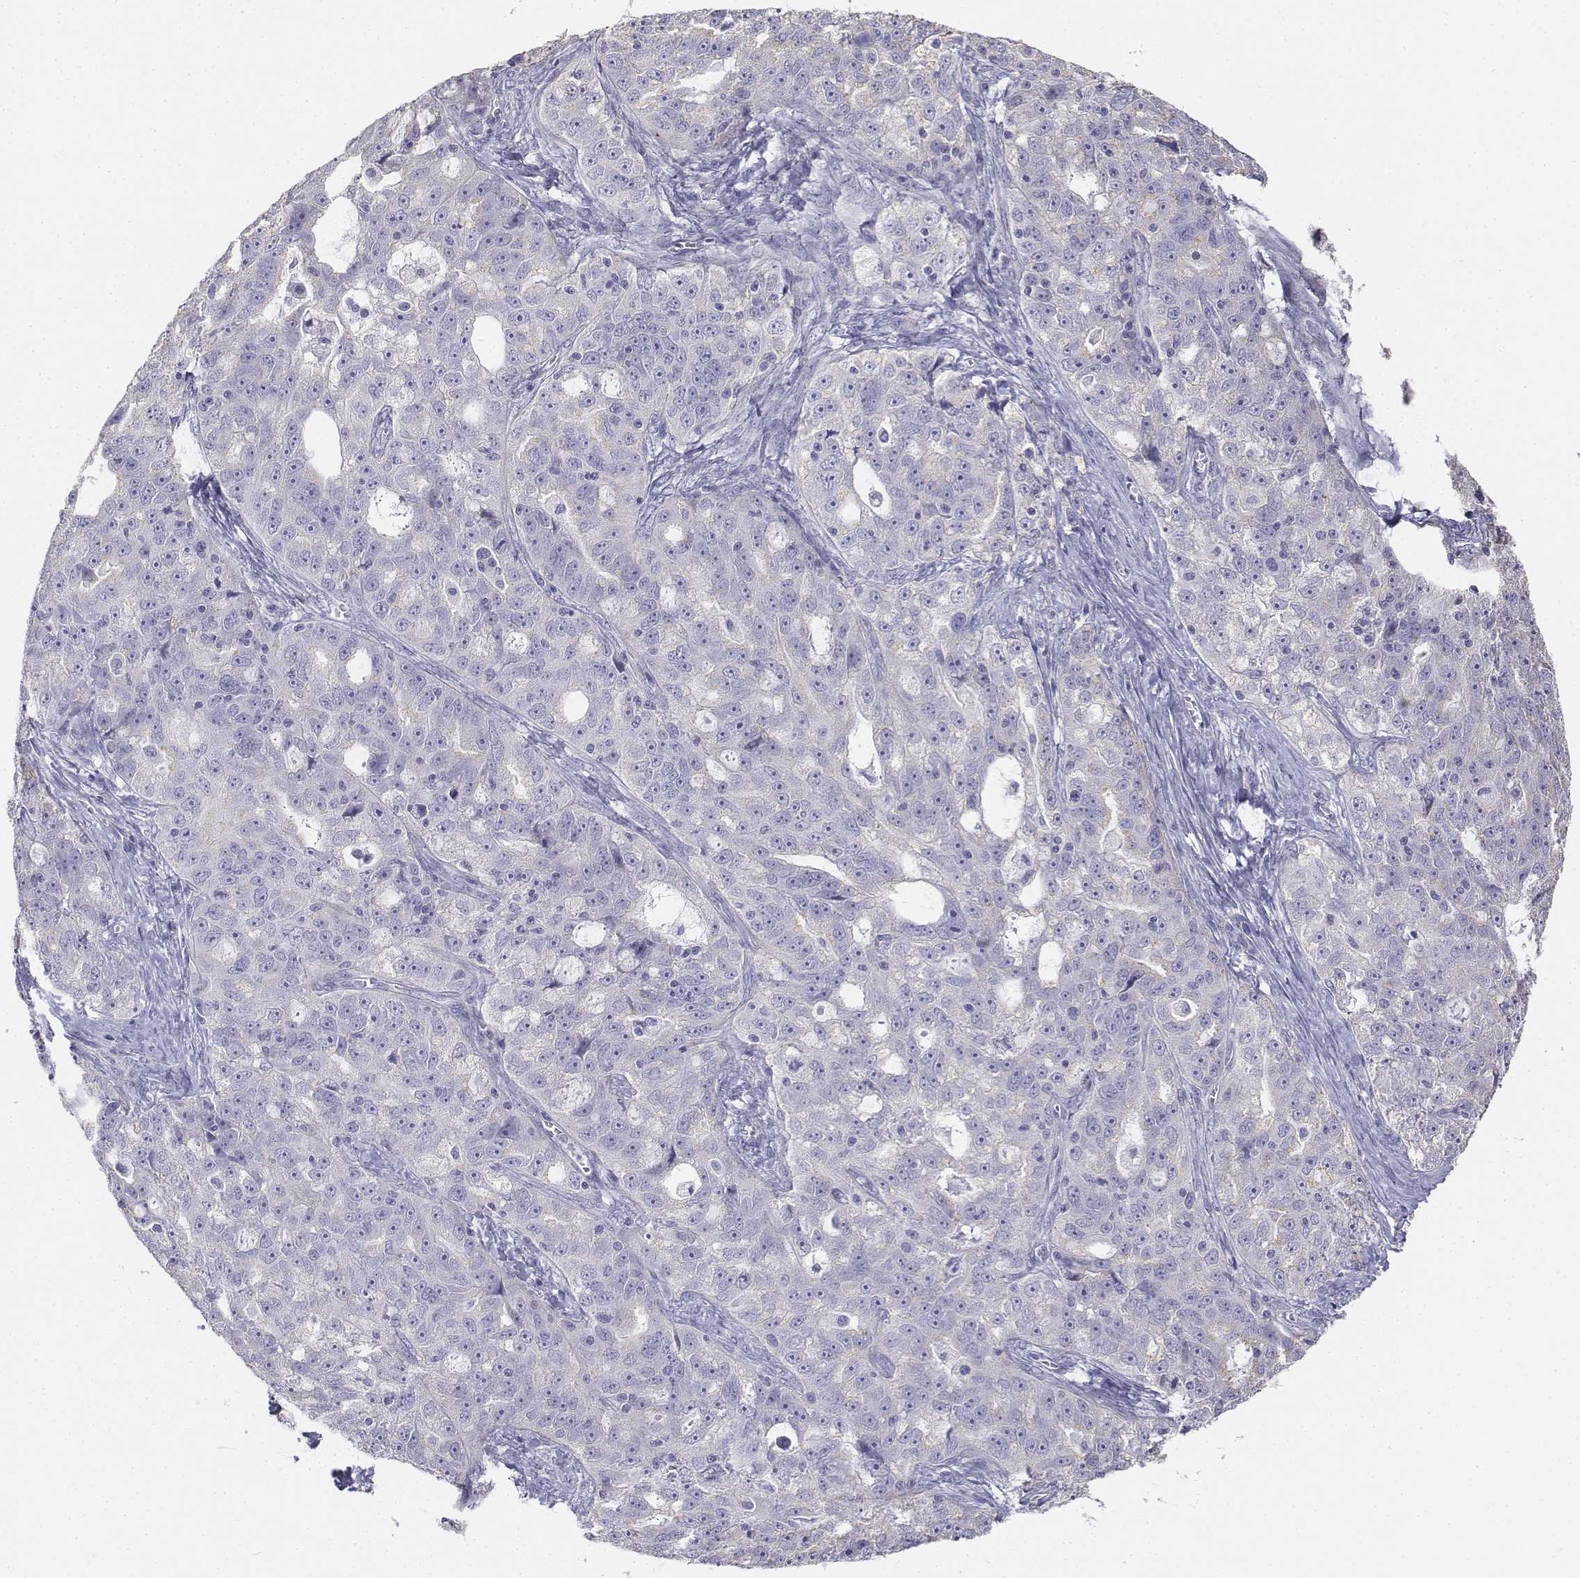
{"staining": {"intensity": "negative", "quantity": "none", "location": "none"}, "tissue": "ovarian cancer", "cell_type": "Tumor cells", "image_type": "cancer", "snomed": [{"axis": "morphology", "description": "Cystadenocarcinoma, serous, NOS"}, {"axis": "topography", "description": "Ovary"}], "caption": "This micrograph is of ovarian cancer stained with IHC to label a protein in brown with the nuclei are counter-stained blue. There is no expression in tumor cells.", "gene": "LGSN", "patient": {"sex": "female", "age": 51}}